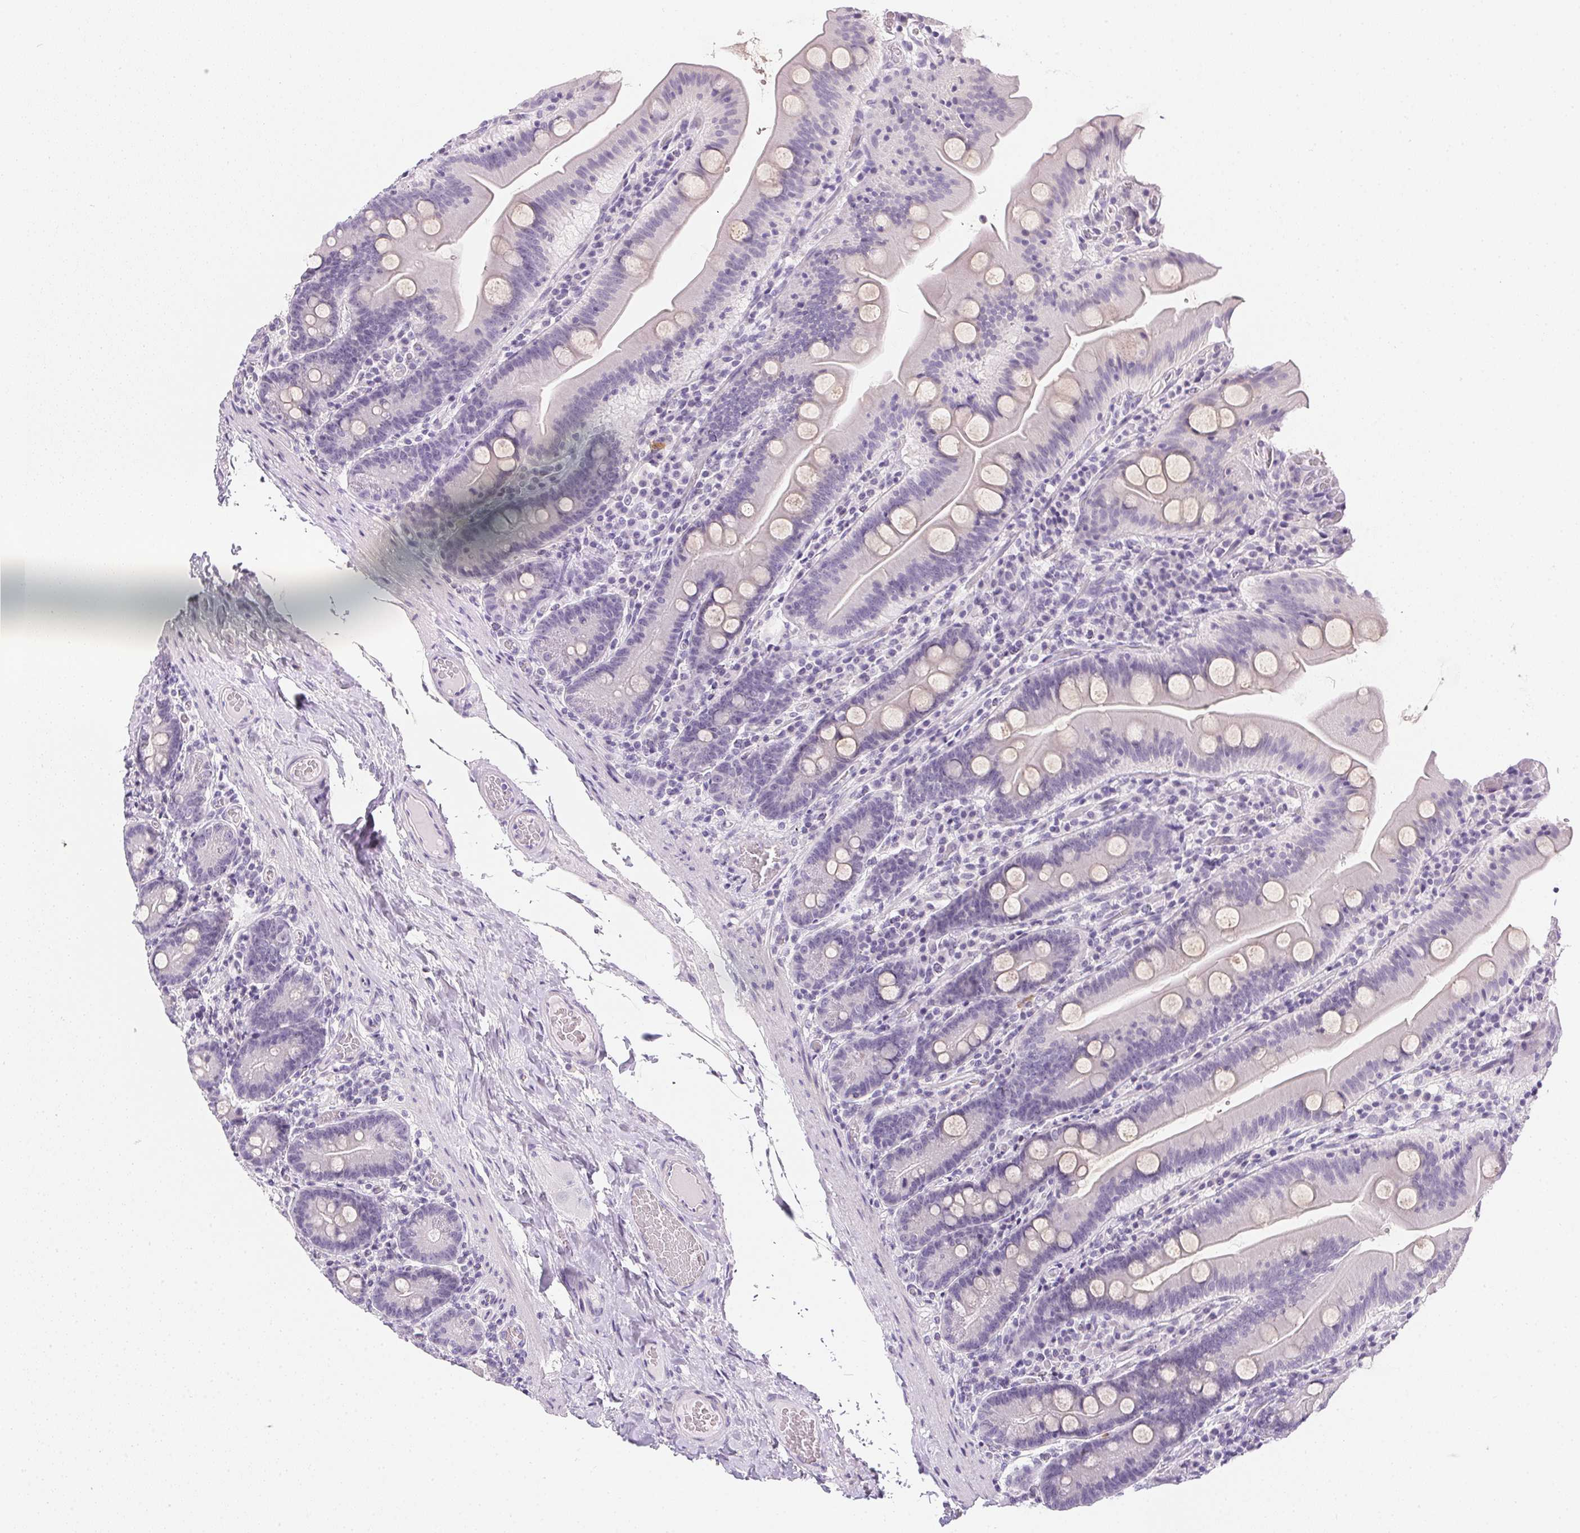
{"staining": {"intensity": "weak", "quantity": "<25%", "location": "cytoplasmic/membranous"}, "tissue": "small intestine", "cell_type": "Glandular cells", "image_type": "normal", "snomed": [{"axis": "morphology", "description": "Normal tissue, NOS"}, {"axis": "topography", "description": "Small intestine"}], "caption": "A high-resolution image shows IHC staining of normal small intestine, which exhibits no significant staining in glandular cells. (DAB immunohistochemistry, high magnification).", "gene": "PPY", "patient": {"sex": "male", "age": 37}}